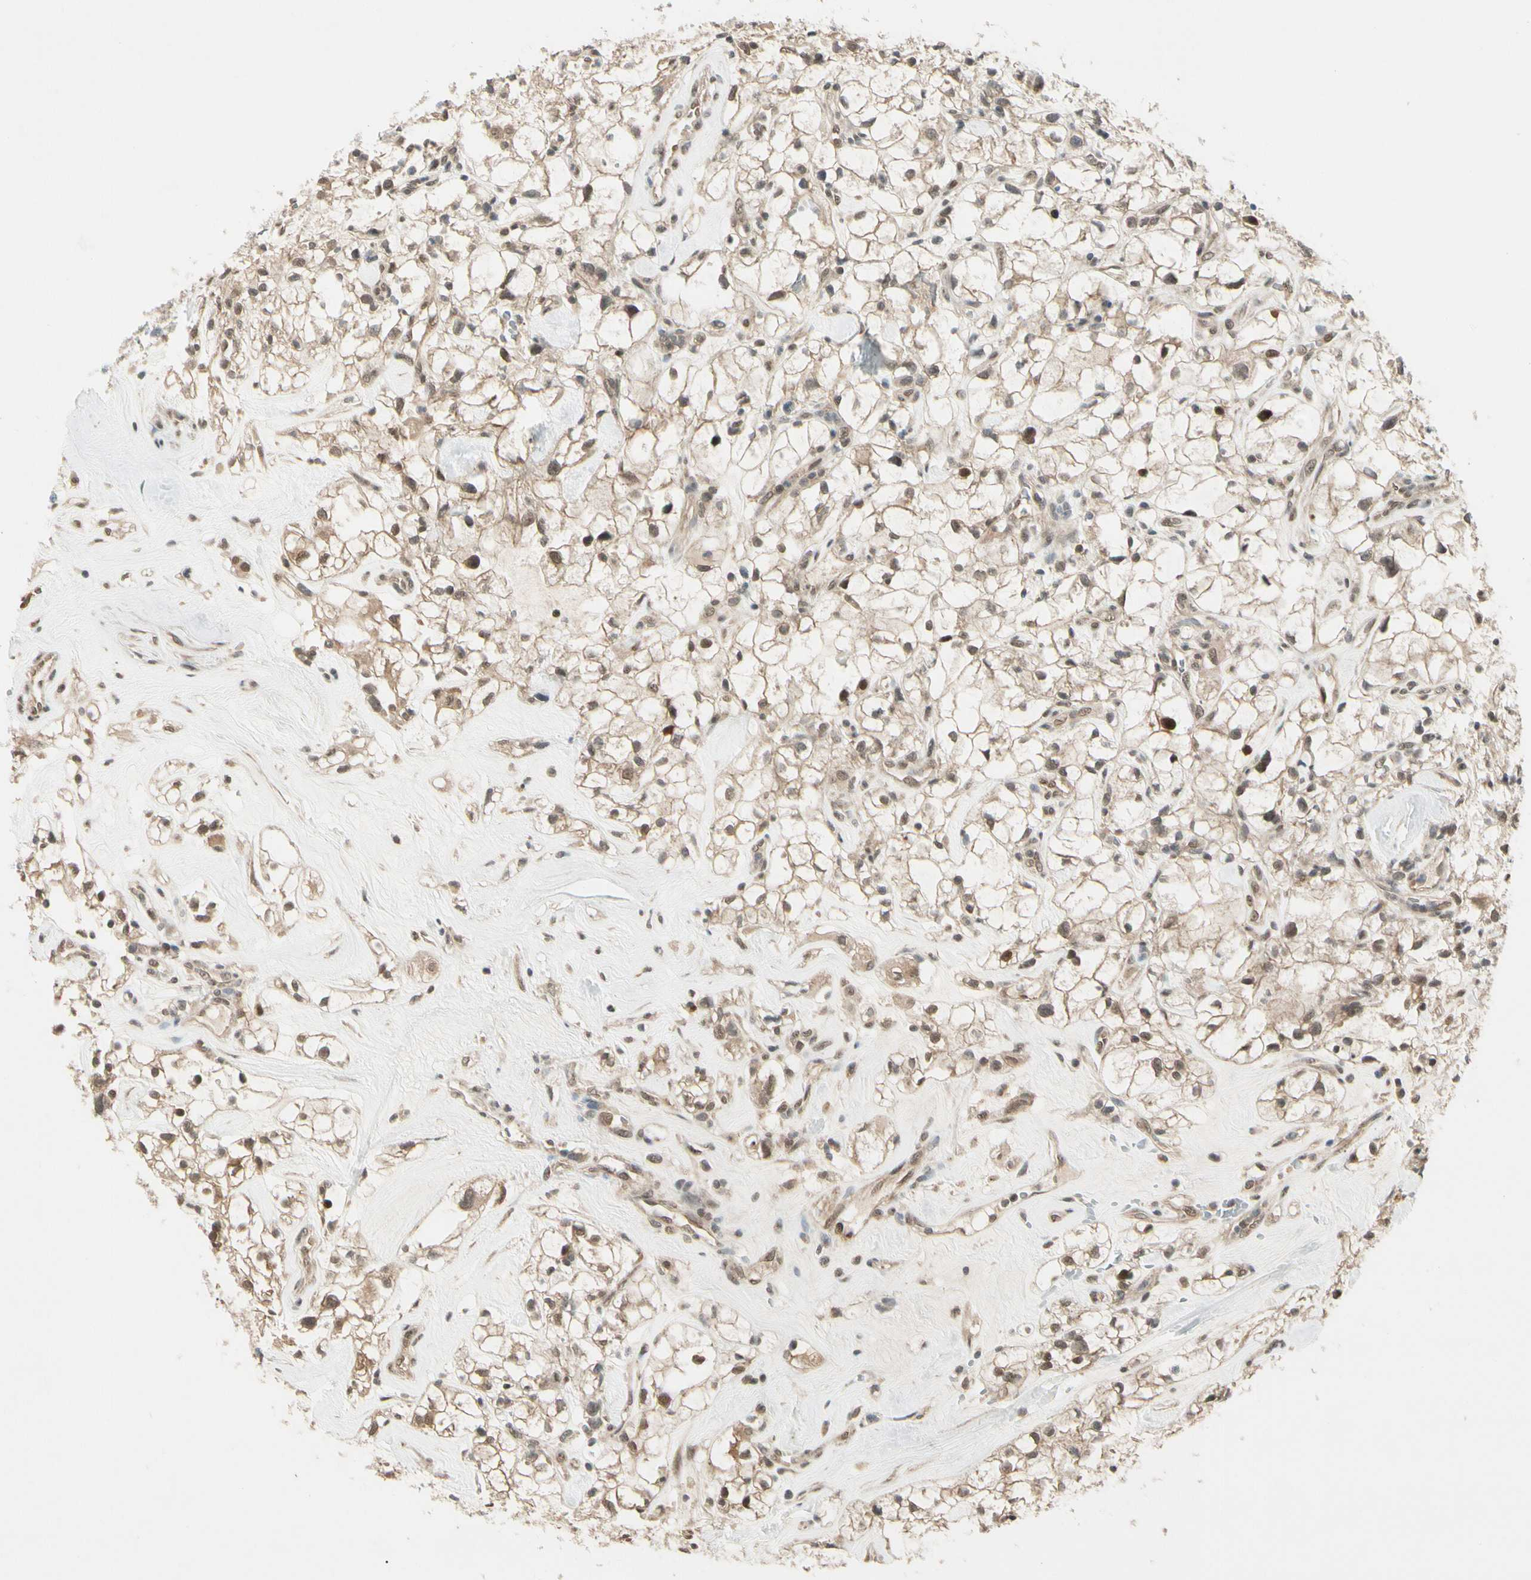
{"staining": {"intensity": "weak", "quantity": ">75%", "location": "cytoplasmic/membranous,nuclear"}, "tissue": "renal cancer", "cell_type": "Tumor cells", "image_type": "cancer", "snomed": [{"axis": "morphology", "description": "Adenocarcinoma, NOS"}, {"axis": "topography", "description": "Kidney"}], "caption": "The micrograph exhibits immunohistochemical staining of renal cancer (adenocarcinoma). There is weak cytoplasmic/membranous and nuclear expression is present in approximately >75% of tumor cells.", "gene": "ZSCAN12", "patient": {"sex": "female", "age": 60}}